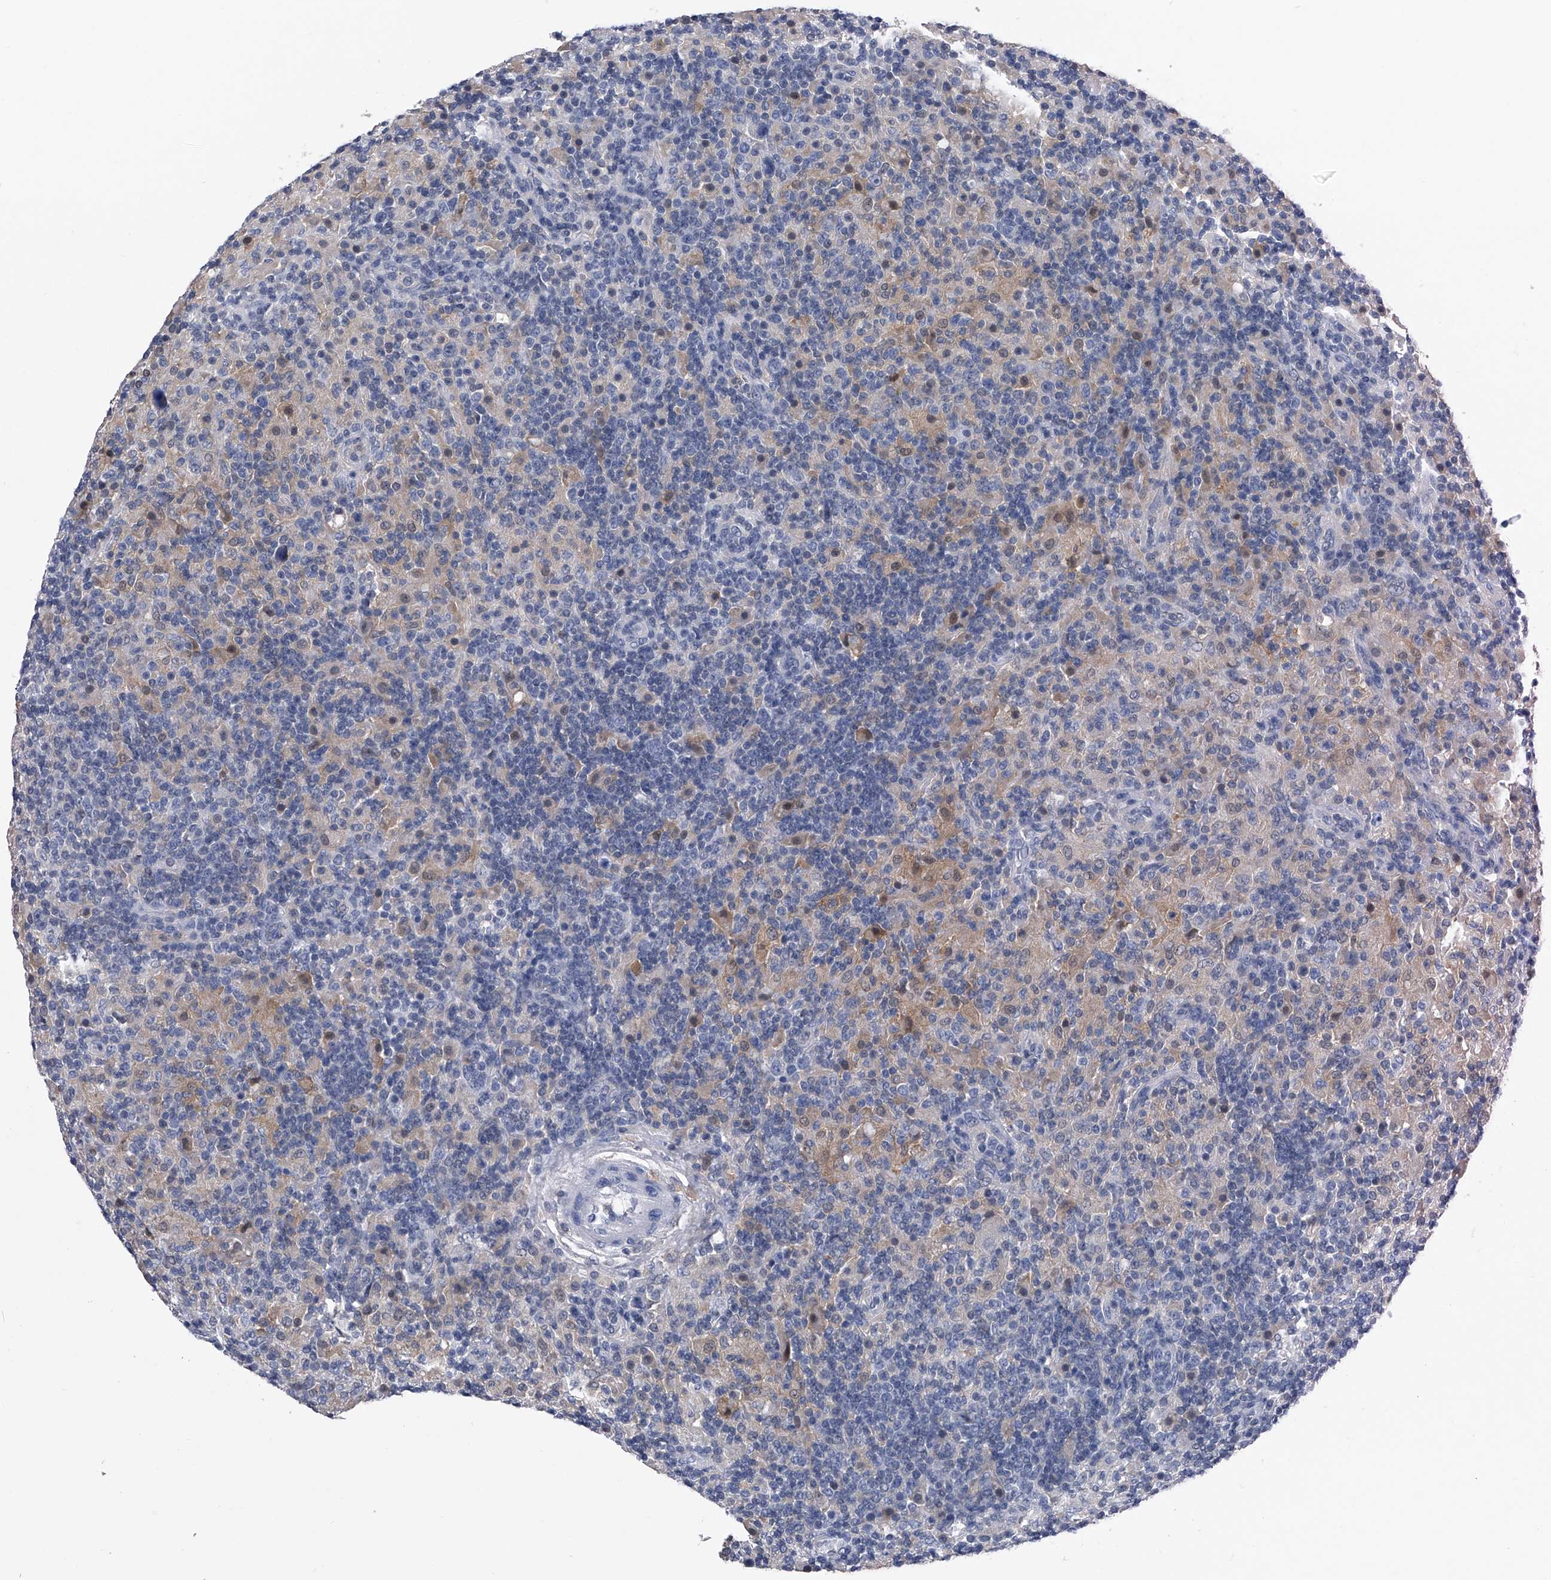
{"staining": {"intensity": "negative", "quantity": "none", "location": "none"}, "tissue": "lymphoma", "cell_type": "Tumor cells", "image_type": "cancer", "snomed": [{"axis": "morphology", "description": "Hodgkin's disease, NOS"}, {"axis": "topography", "description": "Lymph node"}], "caption": "Immunohistochemical staining of Hodgkin's disease displays no significant staining in tumor cells. Nuclei are stained in blue.", "gene": "PDXK", "patient": {"sex": "male", "age": 70}}